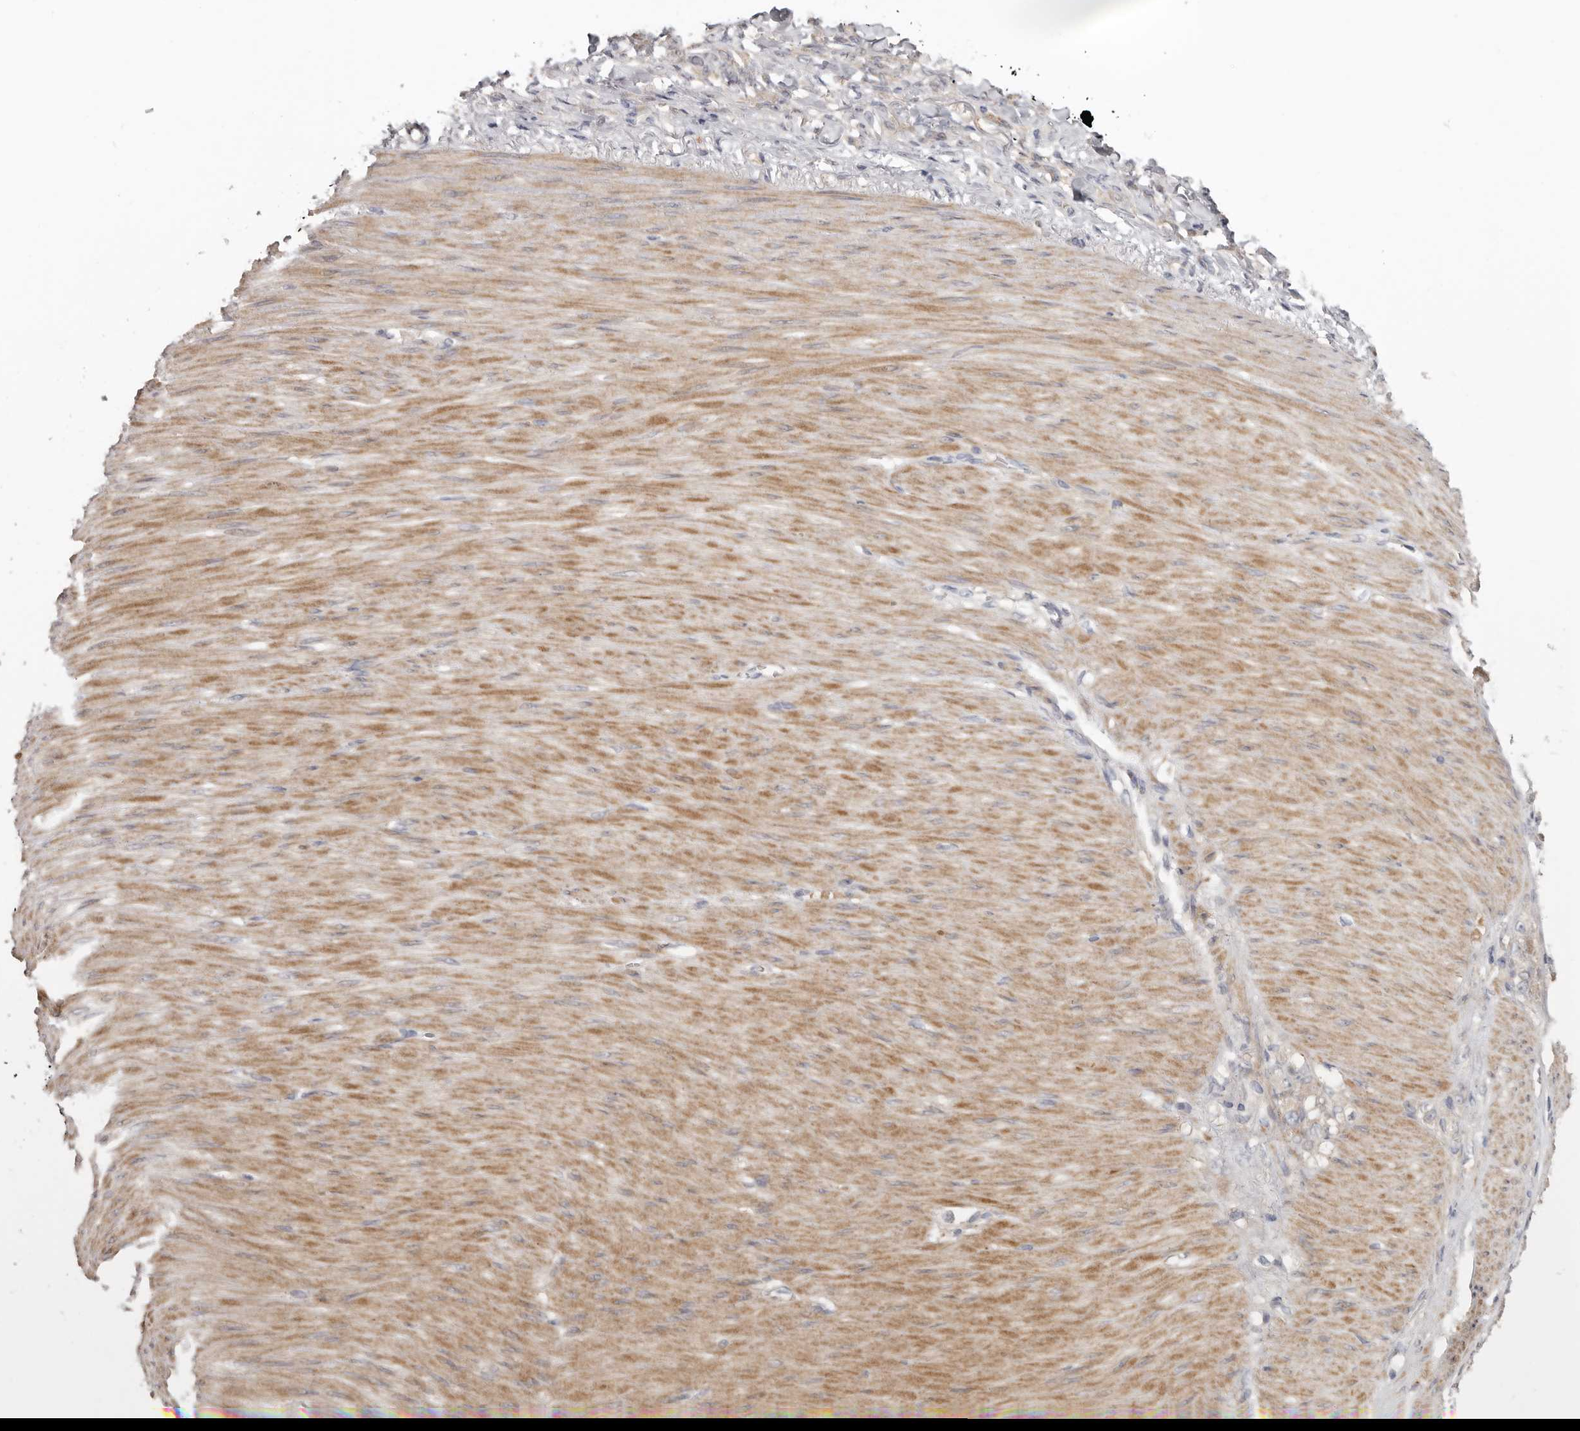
{"staining": {"intensity": "negative", "quantity": "none", "location": "none"}, "tissue": "stomach cancer", "cell_type": "Tumor cells", "image_type": "cancer", "snomed": [{"axis": "morphology", "description": "Normal tissue, NOS"}, {"axis": "morphology", "description": "Adenocarcinoma, NOS"}, {"axis": "topography", "description": "Stomach"}], "caption": "IHC histopathology image of neoplastic tissue: stomach cancer (adenocarcinoma) stained with DAB displays no significant protein expression in tumor cells.", "gene": "MSRB2", "patient": {"sex": "male", "age": 82}}